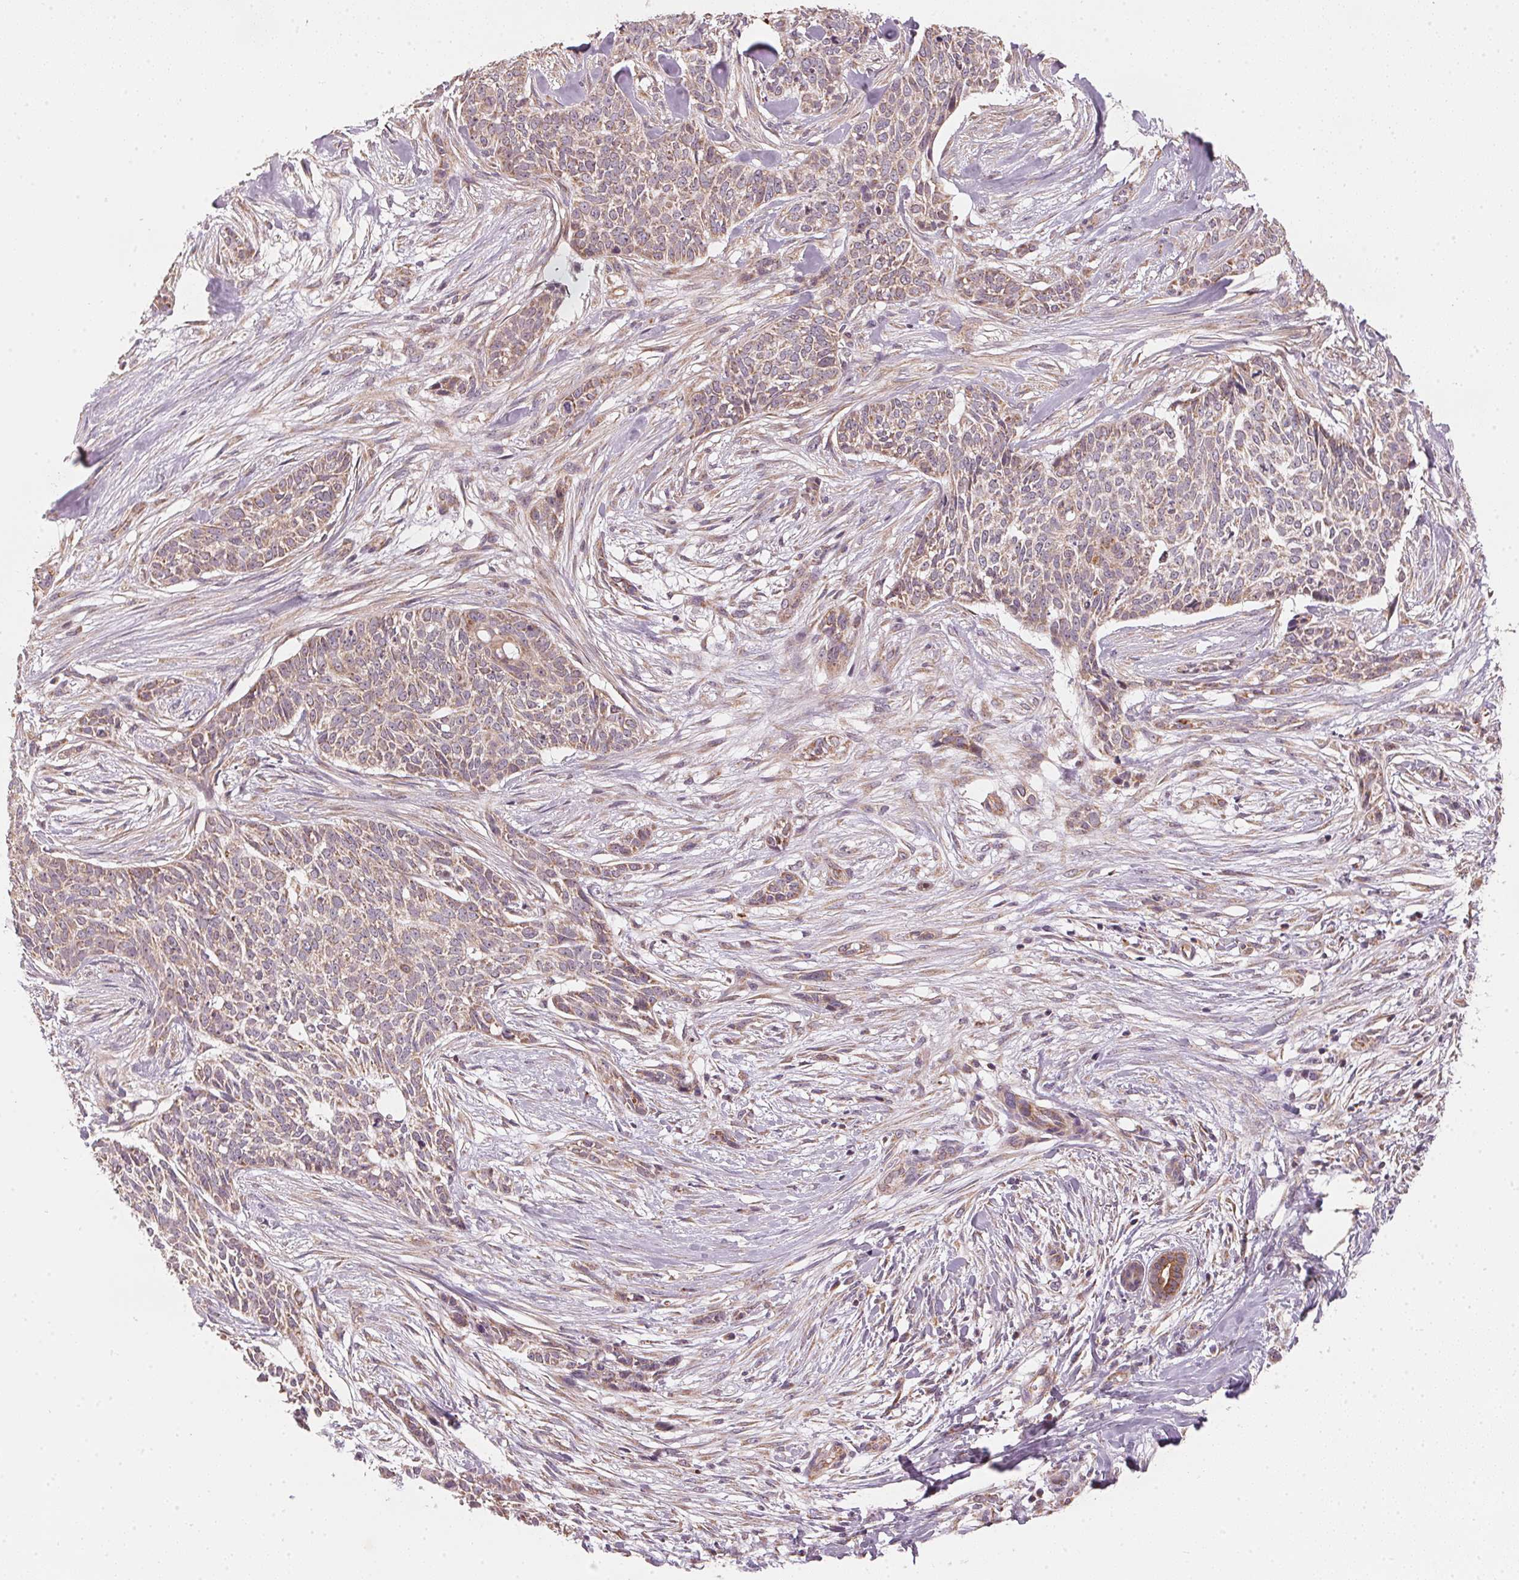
{"staining": {"intensity": "weak", "quantity": ">75%", "location": "cytoplasmic/membranous"}, "tissue": "skin cancer", "cell_type": "Tumor cells", "image_type": "cancer", "snomed": [{"axis": "morphology", "description": "Basal cell carcinoma"}, {"axis": "topography", "description": "Skin"}], "caption": "Immunohistochemistry (IHC) image of human skin cancer (basal cell carcinoma) stained for a protein (brown), which reveals low levels of weak cytoplasmic/membranous expression in approximately >75% of tumor cells.", "gene": "MATCAP1", "patient": {"sex": "male", "age": 74}}